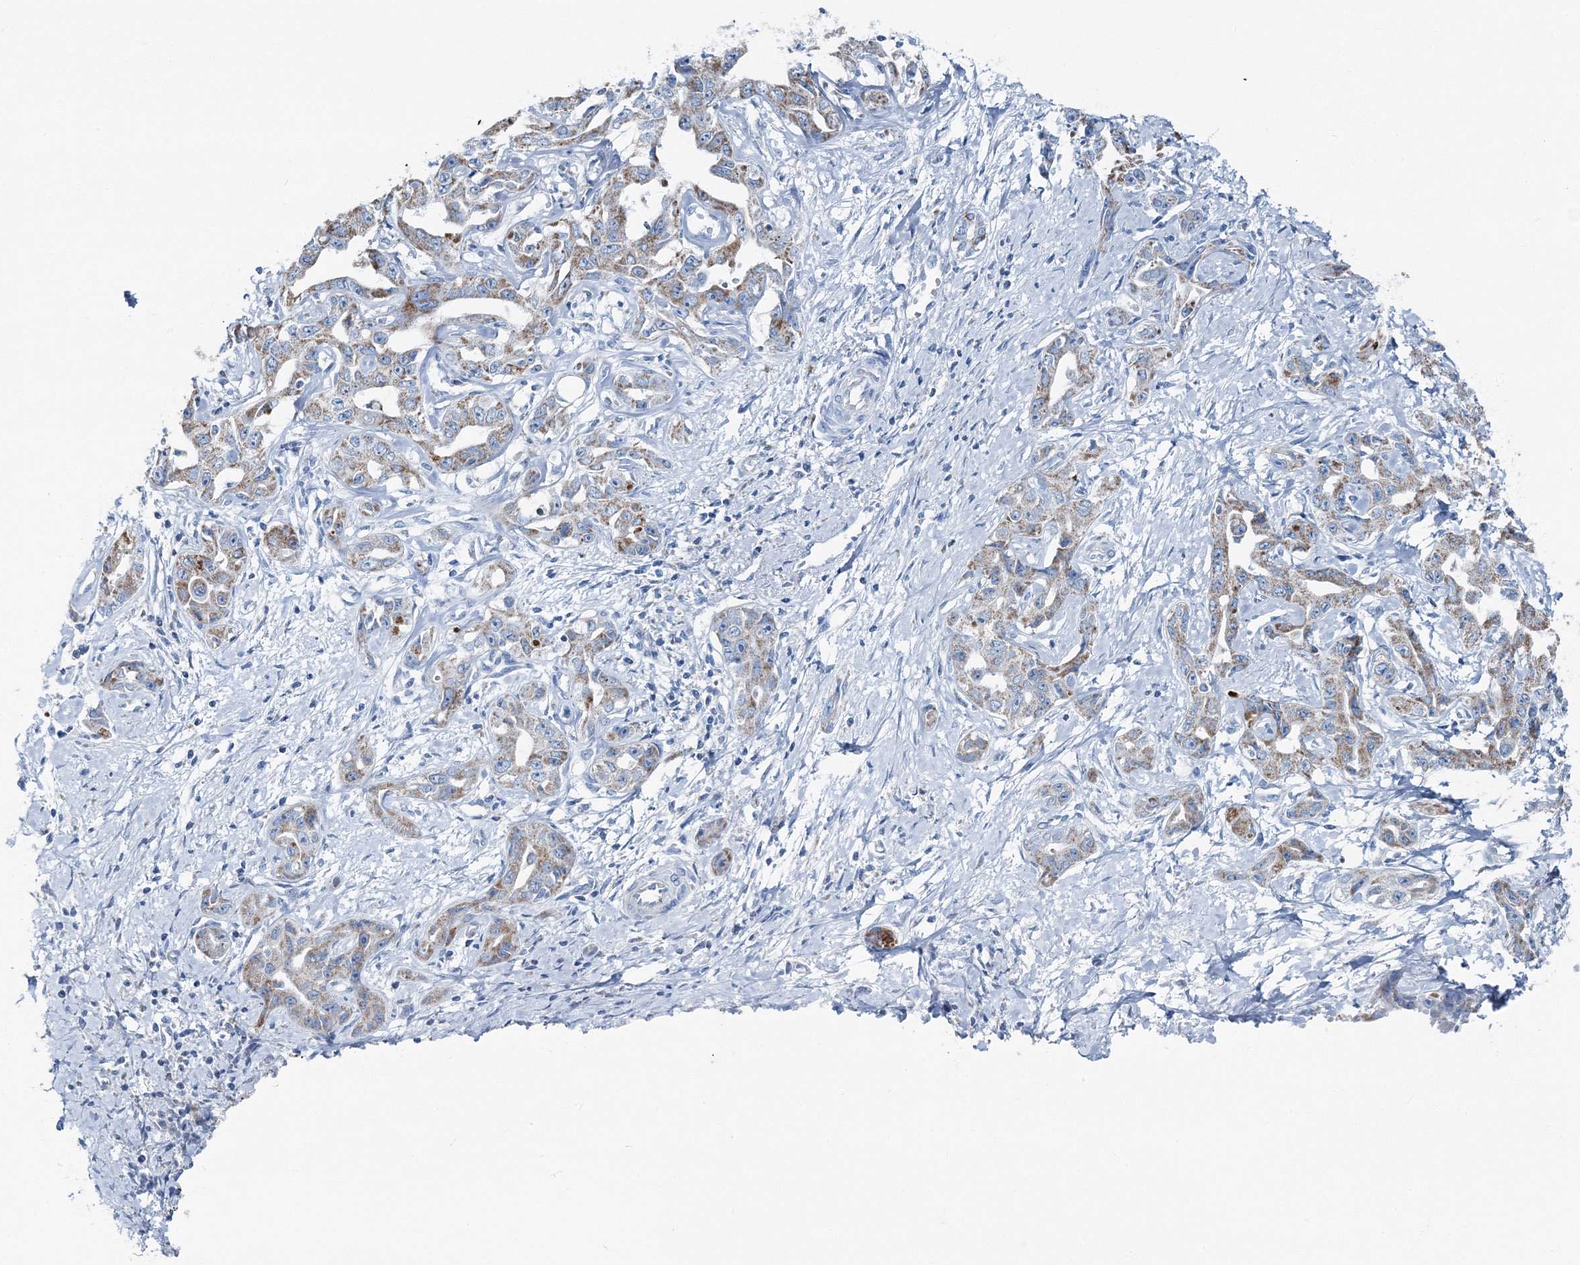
{"staining": {"intensity": "moderate", "quantity": "25%-75%", "location": "cytoplasmic/membranous"}, "tissue": "liver cancer", "cell_type": "Tumor cells", "image_type": "cancer", "snomed": [{"axis": "morphology", "description": "Cholangiocarcinoma"}, {"axis": "topography", "description": "Liver"}], "caption": "High-magnification brightfield microscopy of liver cancer (cholangiocarcinoma) stained with DAB (brown) and counterstained with hematoxylin (blue). tumor cells exhibit moderate cytoplasmic/membranous expression is seen in approximately25%-75% of cells.", "gene": "GABARAPL2", "patient": {"sex": "male", "age": 59}}